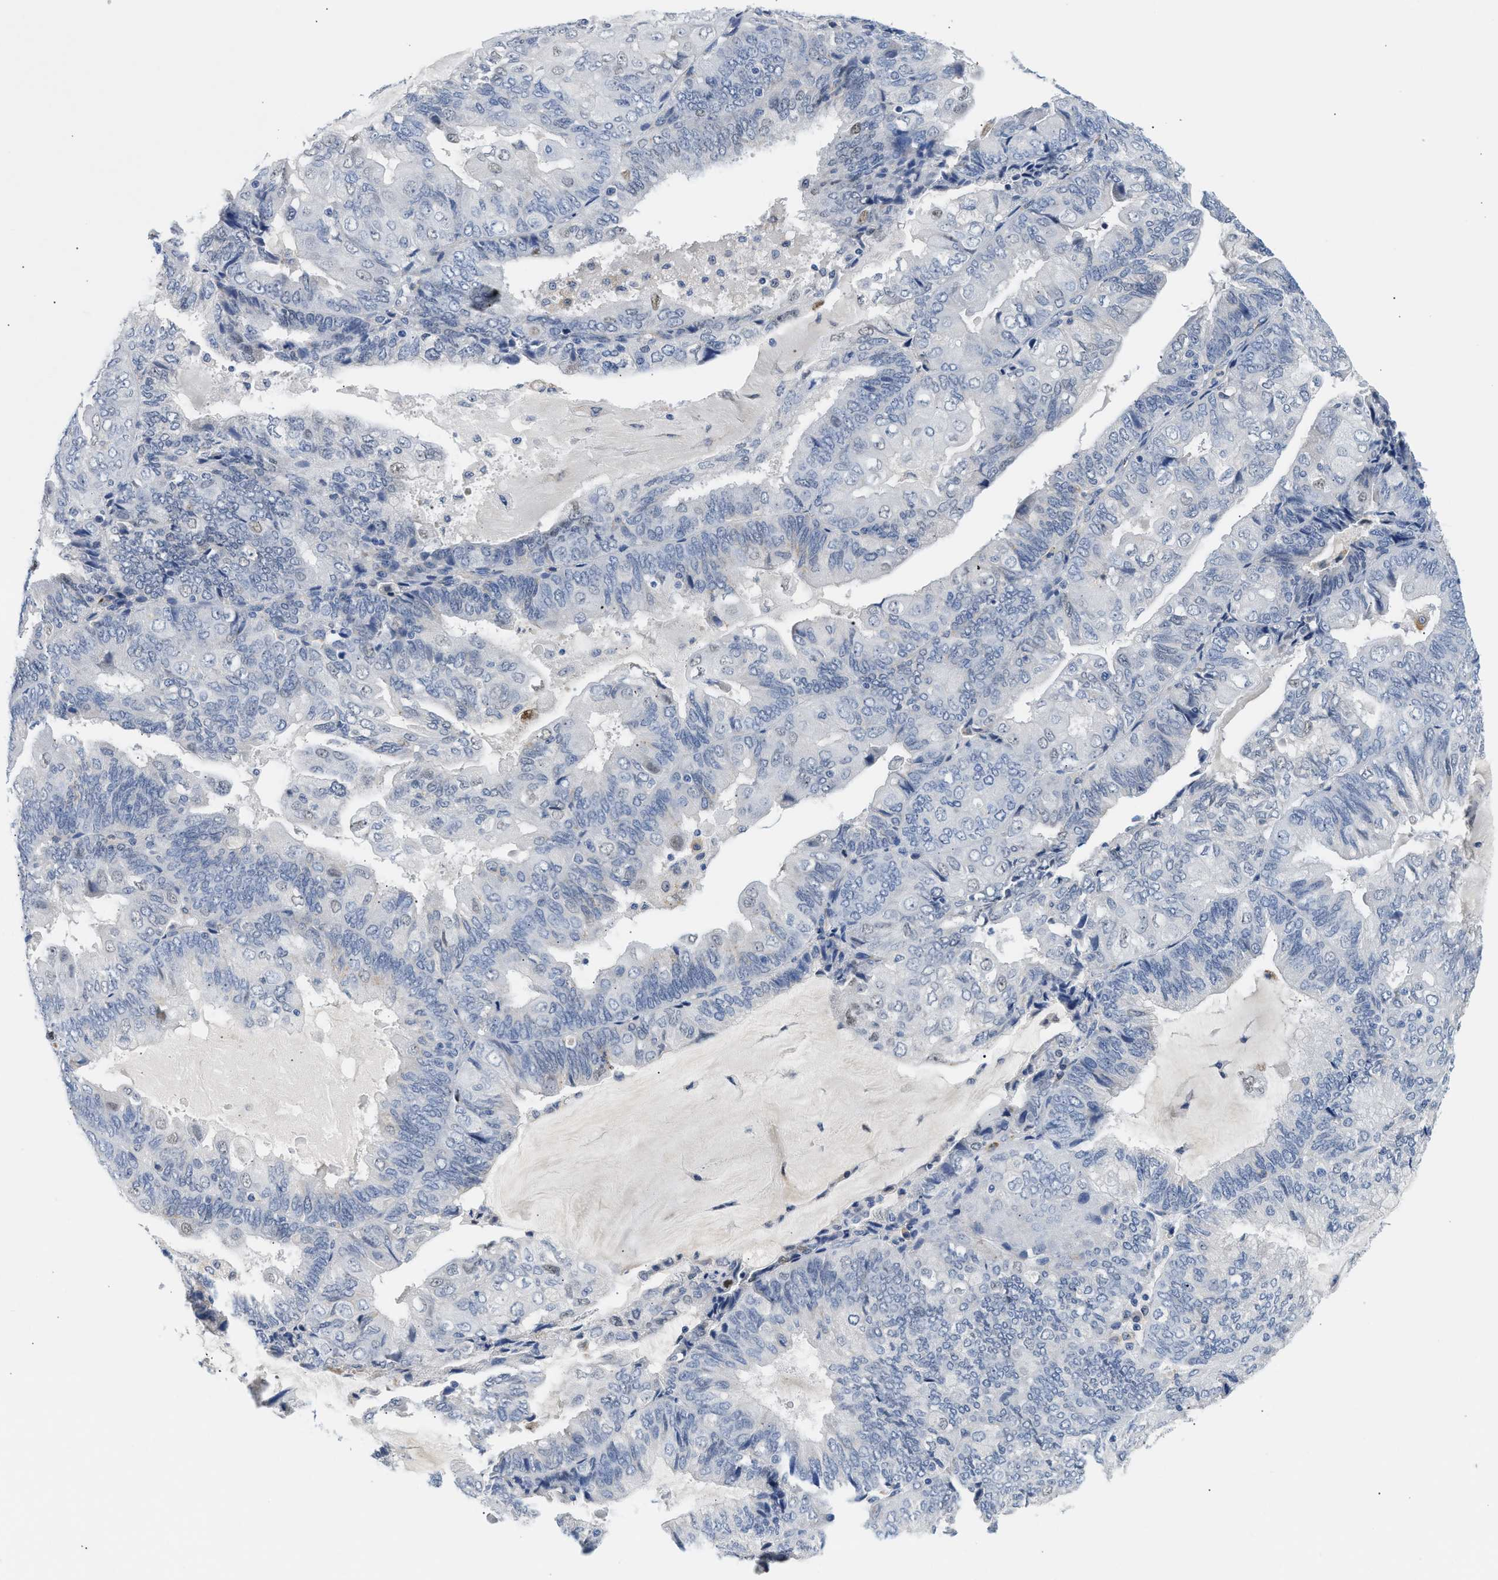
{"staining": {"intensity": "negative", "quantity": "none", "location": "none"}, "tissue": "endometrial cancer", "cell_type": "Tumor cells", "image_type": "cancer", "snomed": [{"axis": "morphology", "description": "Adenocarcinoma, NOS"}, {"axis": "topography", "description": "Endometrium"}], "caption": "Immunohistochemical staining of endometrial adenocarcinoma shows no significant expression in tumor cells.", "gene": "PPM1L", "patient": {"sex": "female", "age": 81}}